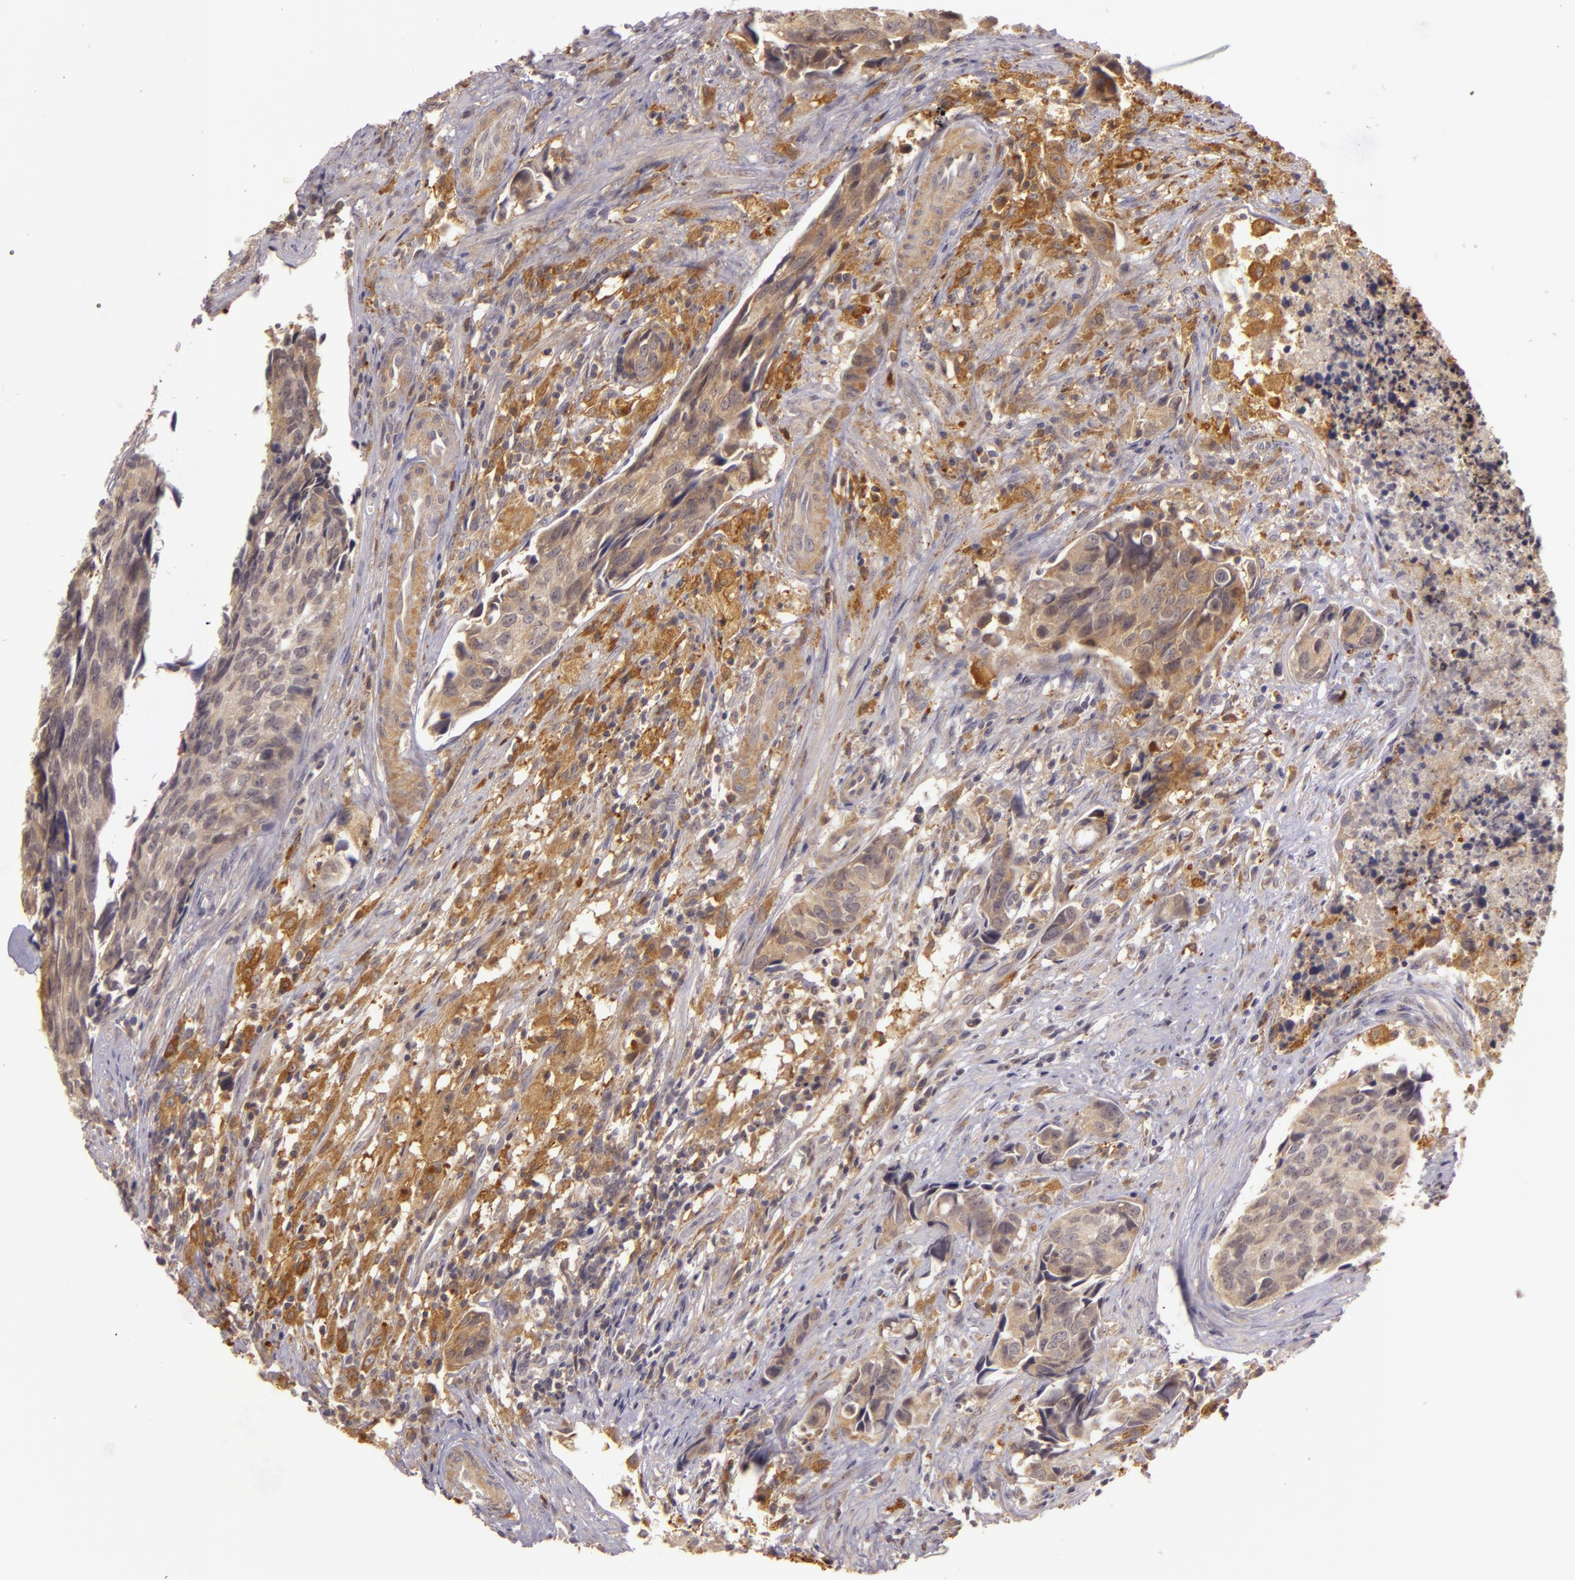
{"staining": {"intensity": "moderate", "quantity": ">75%", "location": "cytoplasmic/membranous"}, "tissue": "urothelial cancer", "cell_type": "Tumor cells", "image_type": "cancer", "snomed": [{"axis": "morphology", "description": "Urothelial carcinoma, High grade"}, {"axis": "topography", "description": "Urinary bladder"}], "caption": "High-grade urothelial carcinoma stained with a brown dye shows moderate cytoplasmic/membranous positive staining in about >75% of tumor cells.", "gene": "PPP1R3F", "patient": {"sex": "male", "age": 81}}